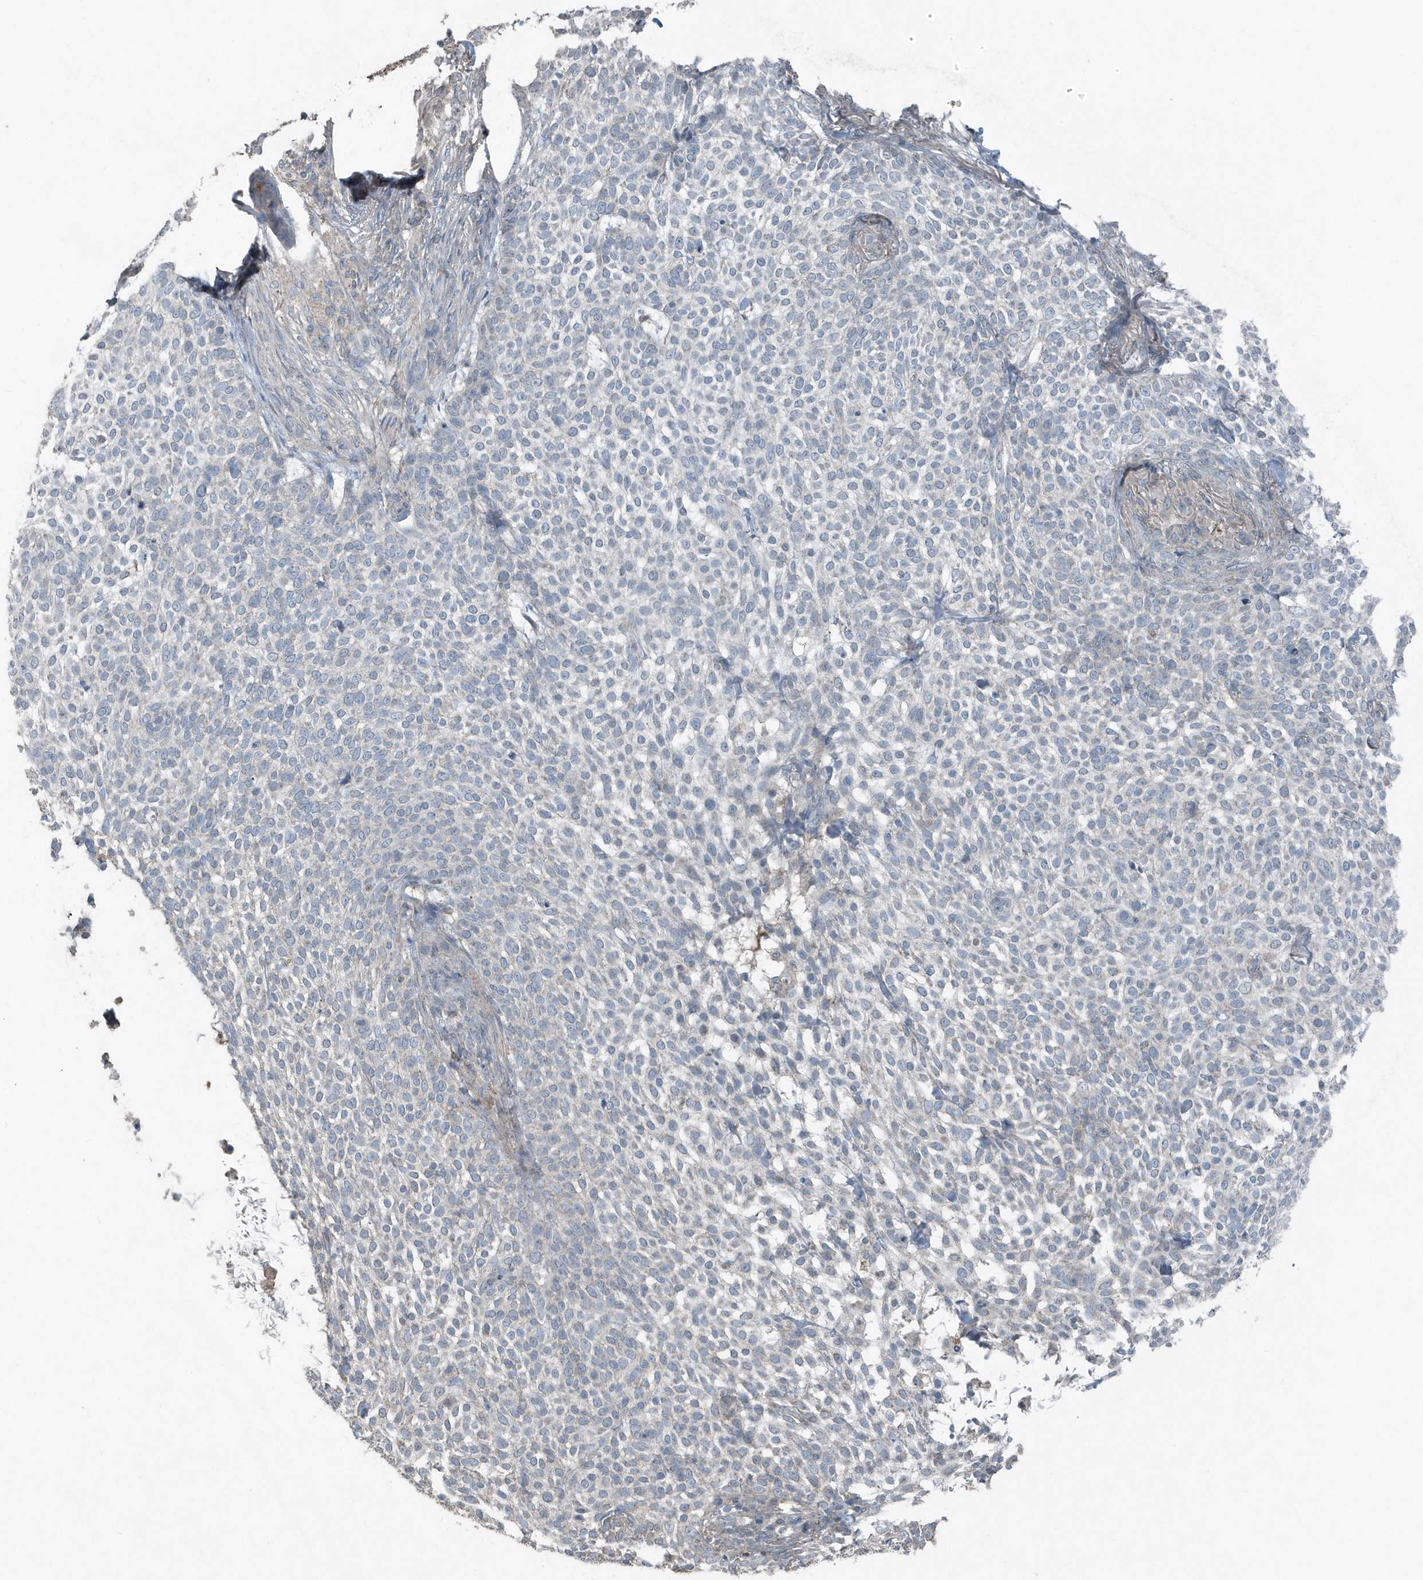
{"staining": {"intensity": "negative", "quantity": "none", "location": "none"}, "tissue": "skin cancer", "cell_type": "Tumor cells", "image_type": "cancer", "snomed": [{"axis": "morphology", "description": "Basal cell carcinoma"}, {"axis": "topography", "description": "Skin"}], "caption": "Protein analysis of skin cancer (basal cell carcinoma) reveals no significant staining in tumor cells. The staining was performed using DAB (3,3'-diaminobenzidine) to visualize the protein expression in brown, while the nuclei were stained in blue with hematoxylin (Magnification: 20x).", "gene": "ACTC1", "patient": {"sex": "female", "age": 64}}